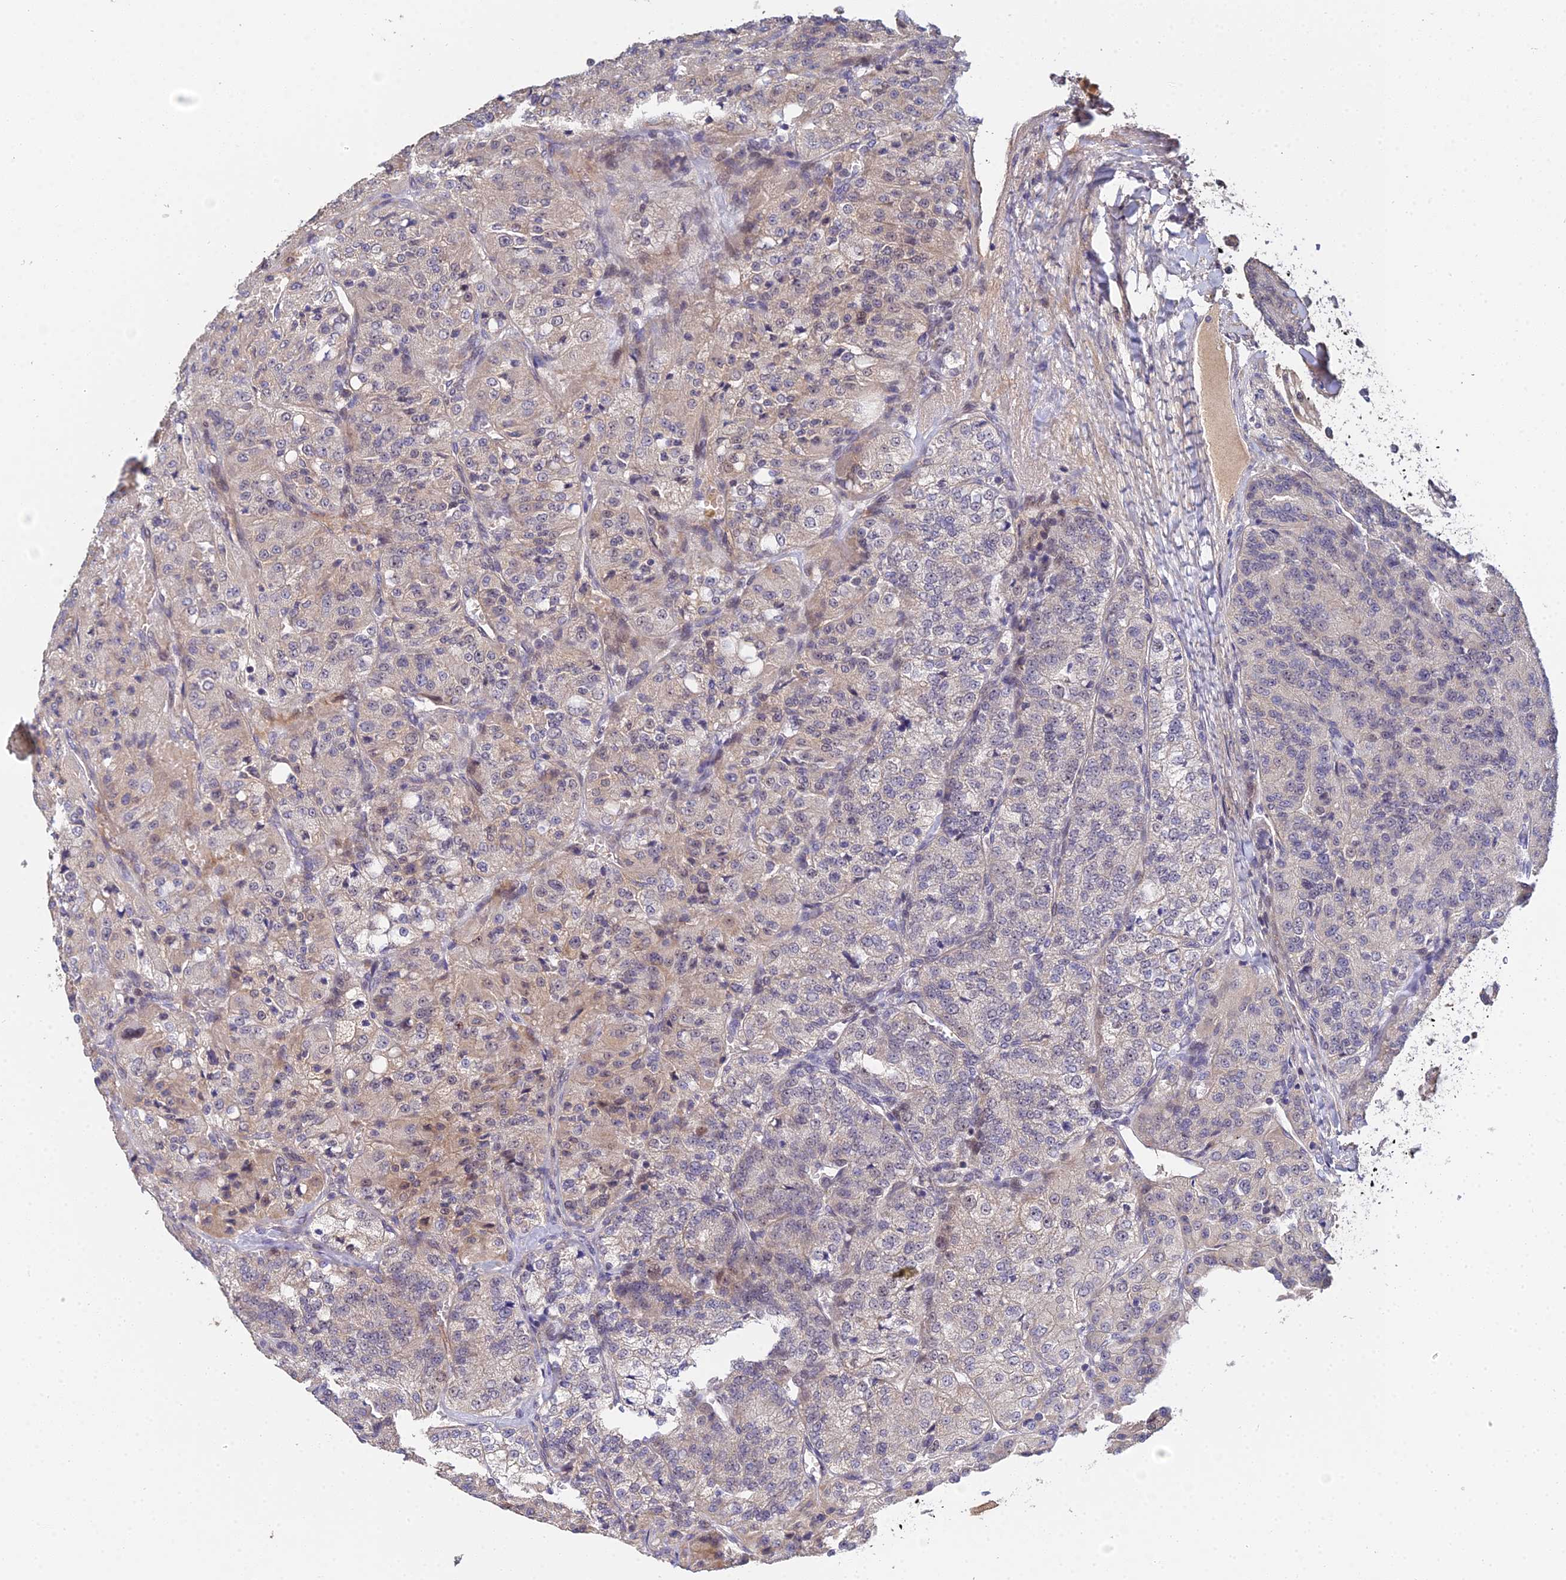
{"staining": {"intensity": "weak", "quantity": "<25%", "location": "cytoplasmic/membranous"}, "tissue": "renal cancer", "cell_type": "Tumor cells", "image_type": "cancer", "snomed": [{"axis": "morphology", "description": "Adenocarcinoma, NOS"}, {"axis": "topography", "description": "Kidney"}], "caption": "Immunohistochemistry (IHC) photomicrograph of neoplastic tissue: renal adenocarcinoma stained with DAB shows no significant protein expression in tumor cells.", "gene": "ERCC5", "patient": {"sex": "female", "age": 63}}